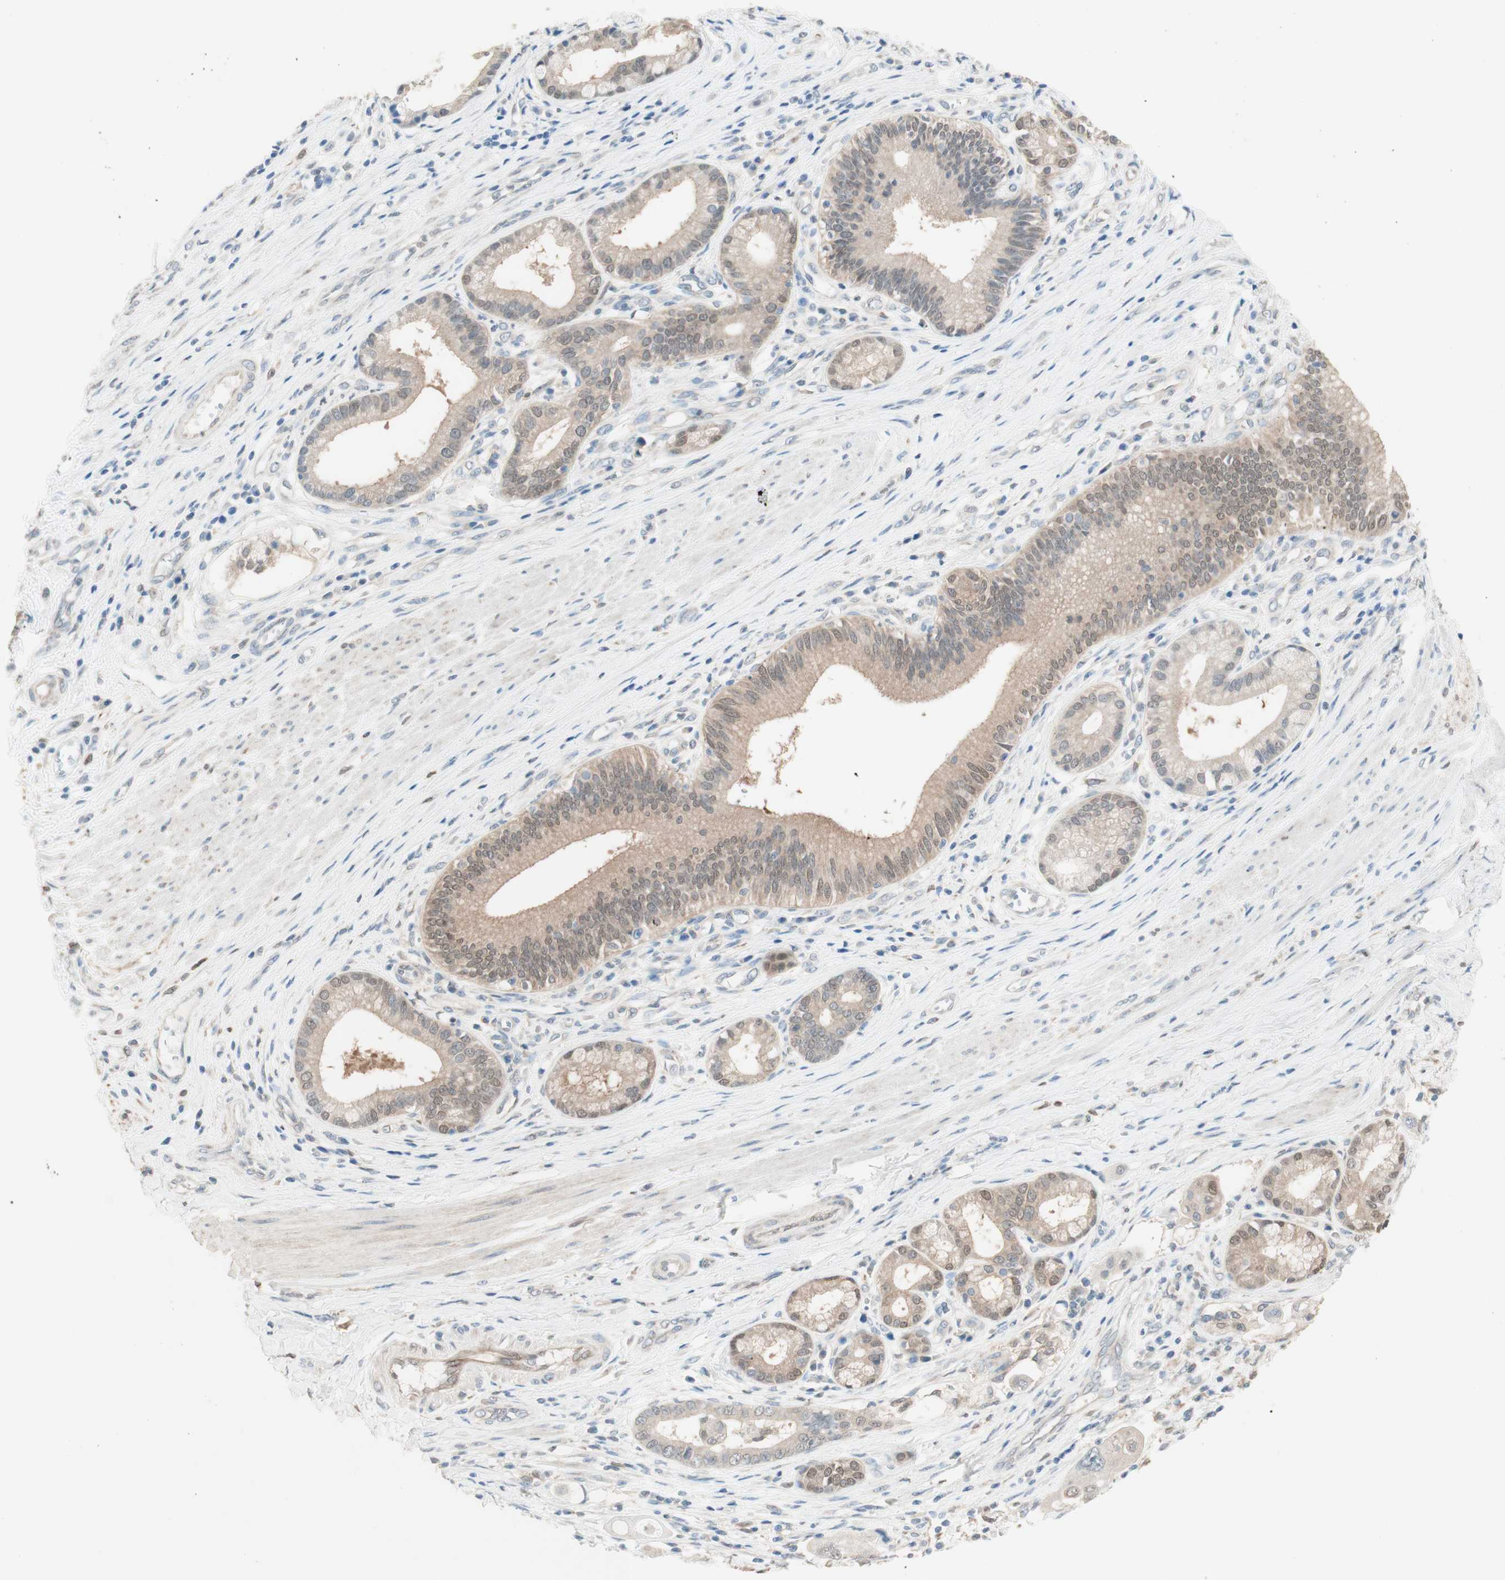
{"staining": {"intensity": "weak", "quantity": ">75%", "location": "cytoplasmic/membranous"}, "tissue": "pancreatic cancer", "cell_type": "Tumor cells", "image_type": "cancer", "snomed": [{"axis": "morphology", "description": "Adenocarcinoma, NOS"}, {"axis": "topography", "description": "Pancreas"}], "caption": "DAB (3,3'-diaminobenzidine) immunohistochemical staining of adenocarcinoma (pancreatic) displays weak cytoplasmic/membranous protein staining in approximately >75% of tumor cells. (DAB IHC, brown staining for protein, blue staining for nuclei).", "gene": "COMT", "patient": {"sex": "female", "age": 75}}